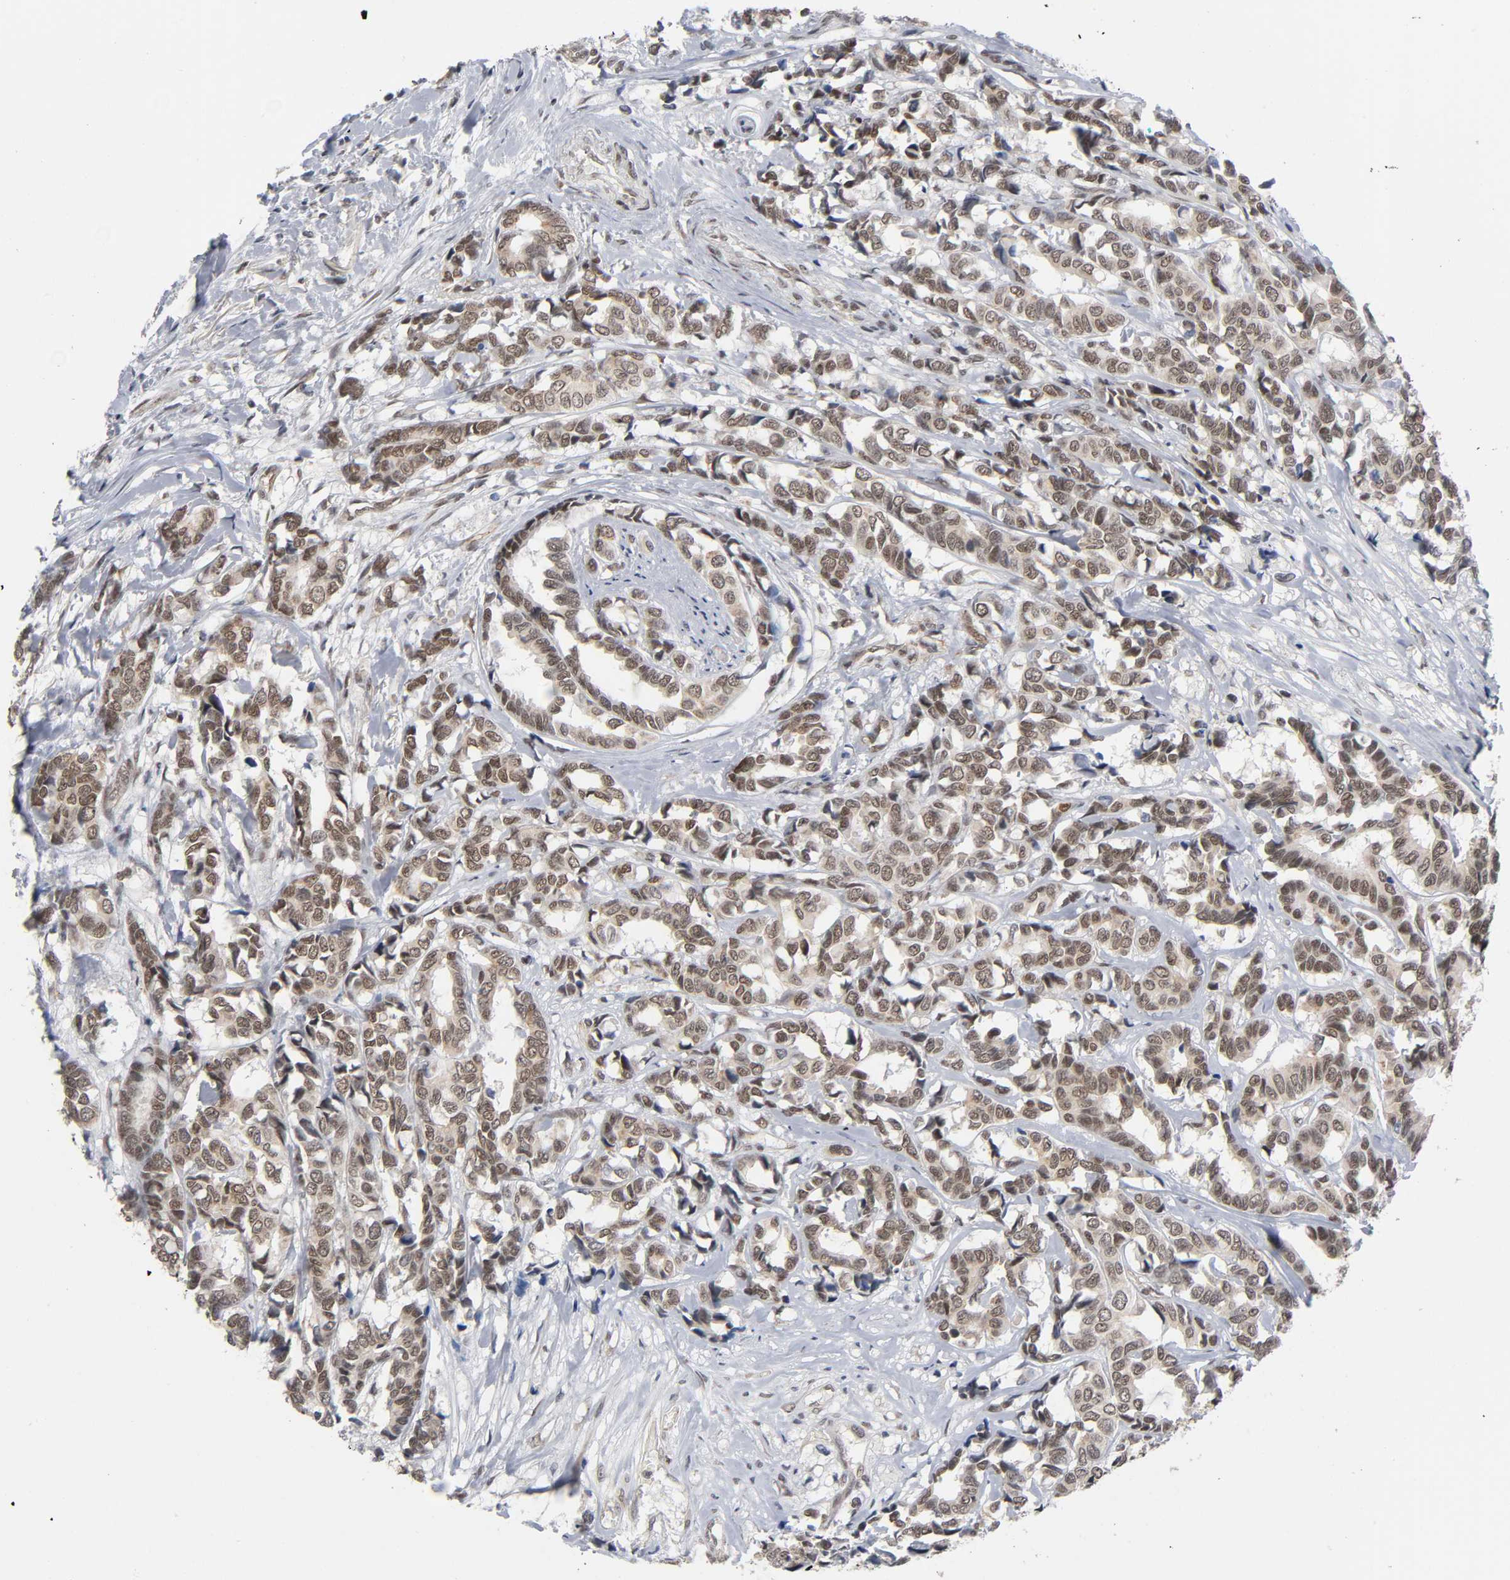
{"staining": {"intensity": "moderate", "quantity": ">75%", "location": "cytoplasmic/membranous,nuclear"}, "tissue": "breast cancer", "cell_type": "Tumor cells", "image_type": "cancer", "snomed": [{"axis": "morphology", "description": "Duct carcinoma"}, {"axis": "topography", "description": "Breast"}], "caption": "Breast cancer tissue exhibits moderate cytoplasmic/membranous and nuclear expression in about >75% of tumor cells, visualized by immunohistochemistry. The protein is shown in brown color, while the nuclei are stained blue.", "gene": "ZNF384", "patient": {"sex": "female", "age": 87}}